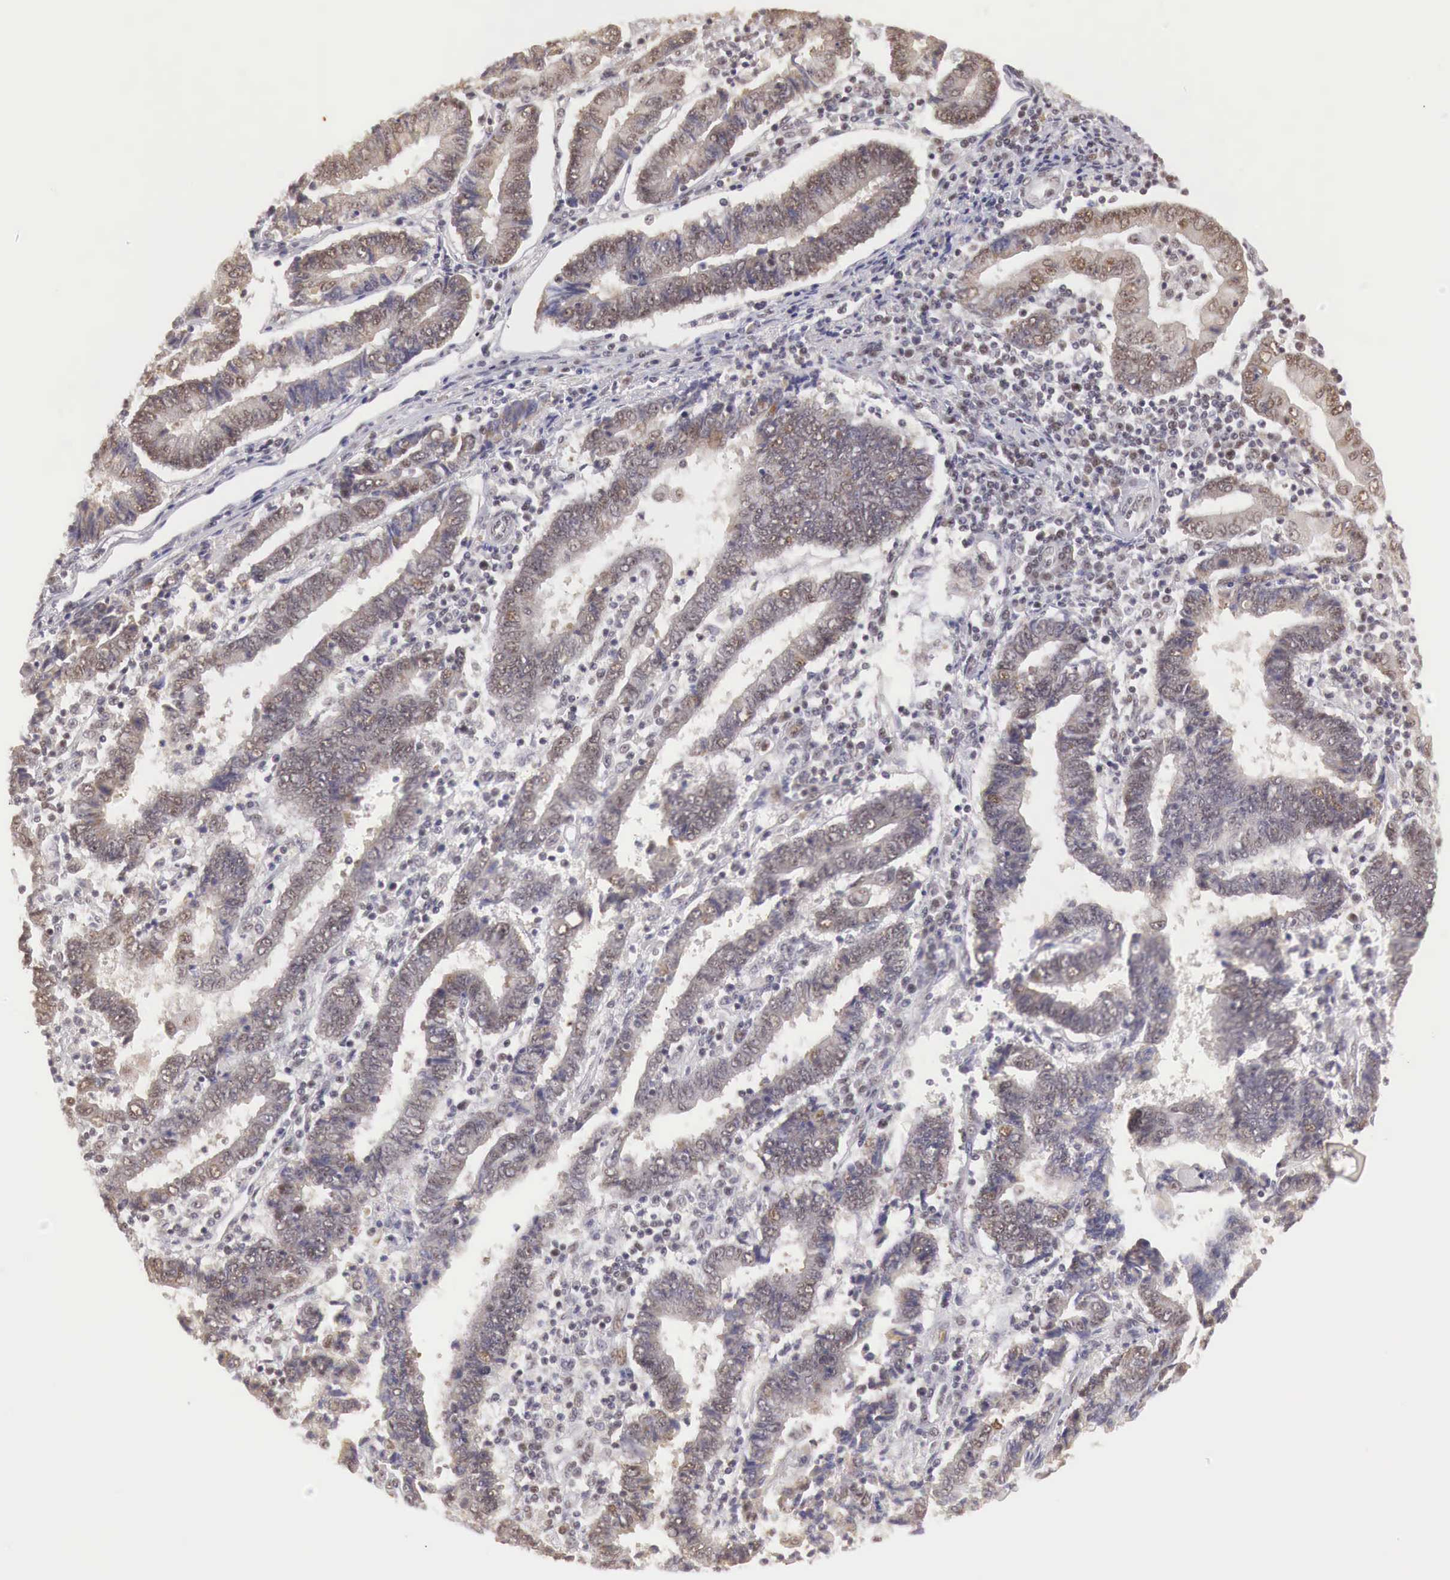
{"staining": {"intensity": "weak", "quantity": ">75%", "location": "cytoplasmic/membranous,nuclear"}, "tissue": "endometrial cancer", "cell_type": "Tumor cells", "image_type": "cancer", "snomed": [{"axis": "morphology", "description": "Adenocarcinoma, NOS"}, {"axis": "topography", "description": "Endometrium"}], "caption": "Adenocarcinoma (endometrial) stained with IHC exhibits weak cytoplasmic/membranous and nuclear staining in about >75% of tumor cells.", "gene": "GPKOW", "patient": {"sex": "female", "age": 75}}